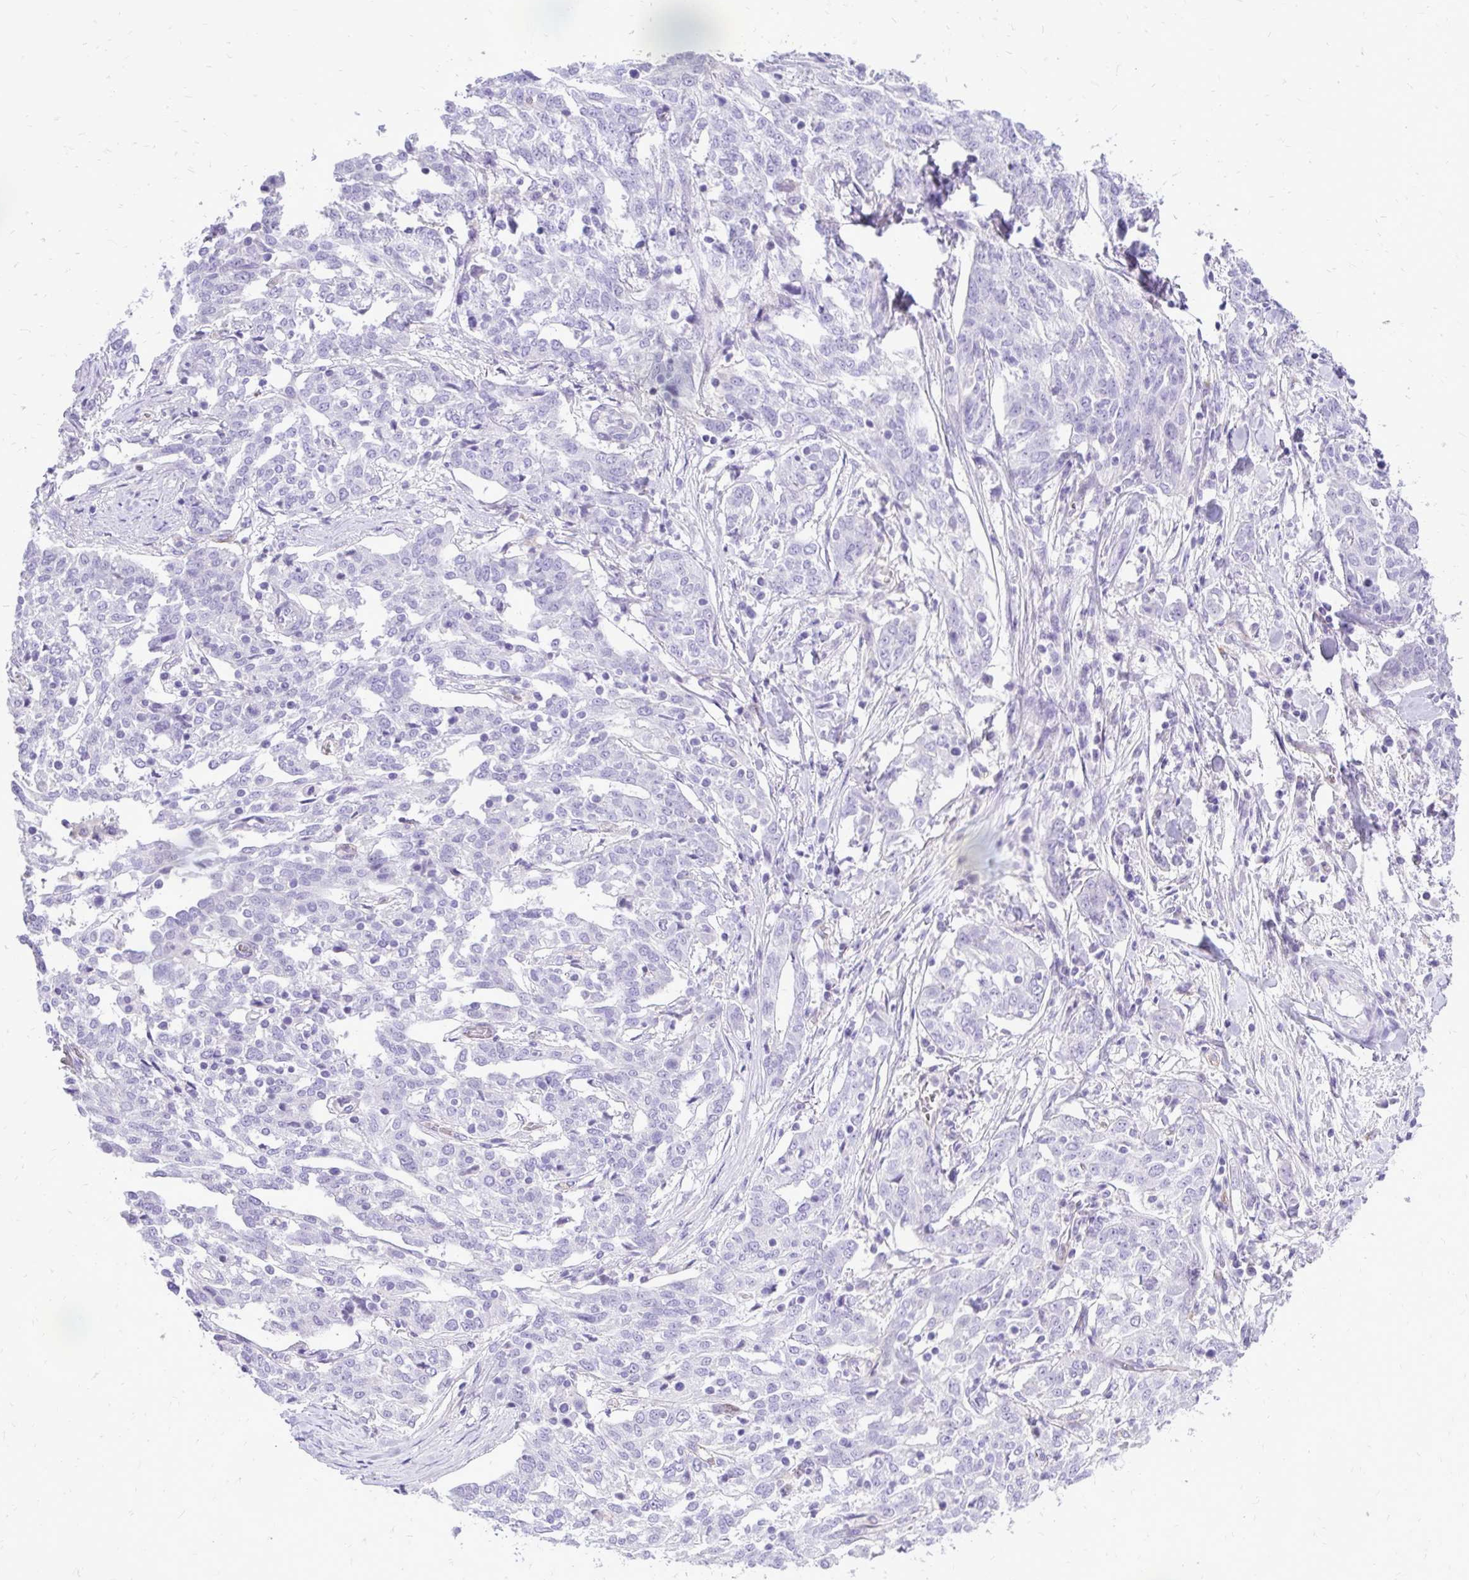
{"staining": {"intensity": "negative", "quantity": "none", "location": "none"}, "tissue": "ovarian cancer", "cell_type": "Tumor cells", "image_type": "cancer", "snomed": [{"axis": "morphology", "description": "Cystadenocarcinoma, serous, NOS"}, {"axis": "topography", "description": "Ovary"}], "caption": "Ovarian cancer (serous cystadenocarcinoma) stained for a protein using immunohistochemistry (IHC) exhibits no staining tumor cells.", "gene": "PELI3", "patient": {"sex": "female", "age": 67}}